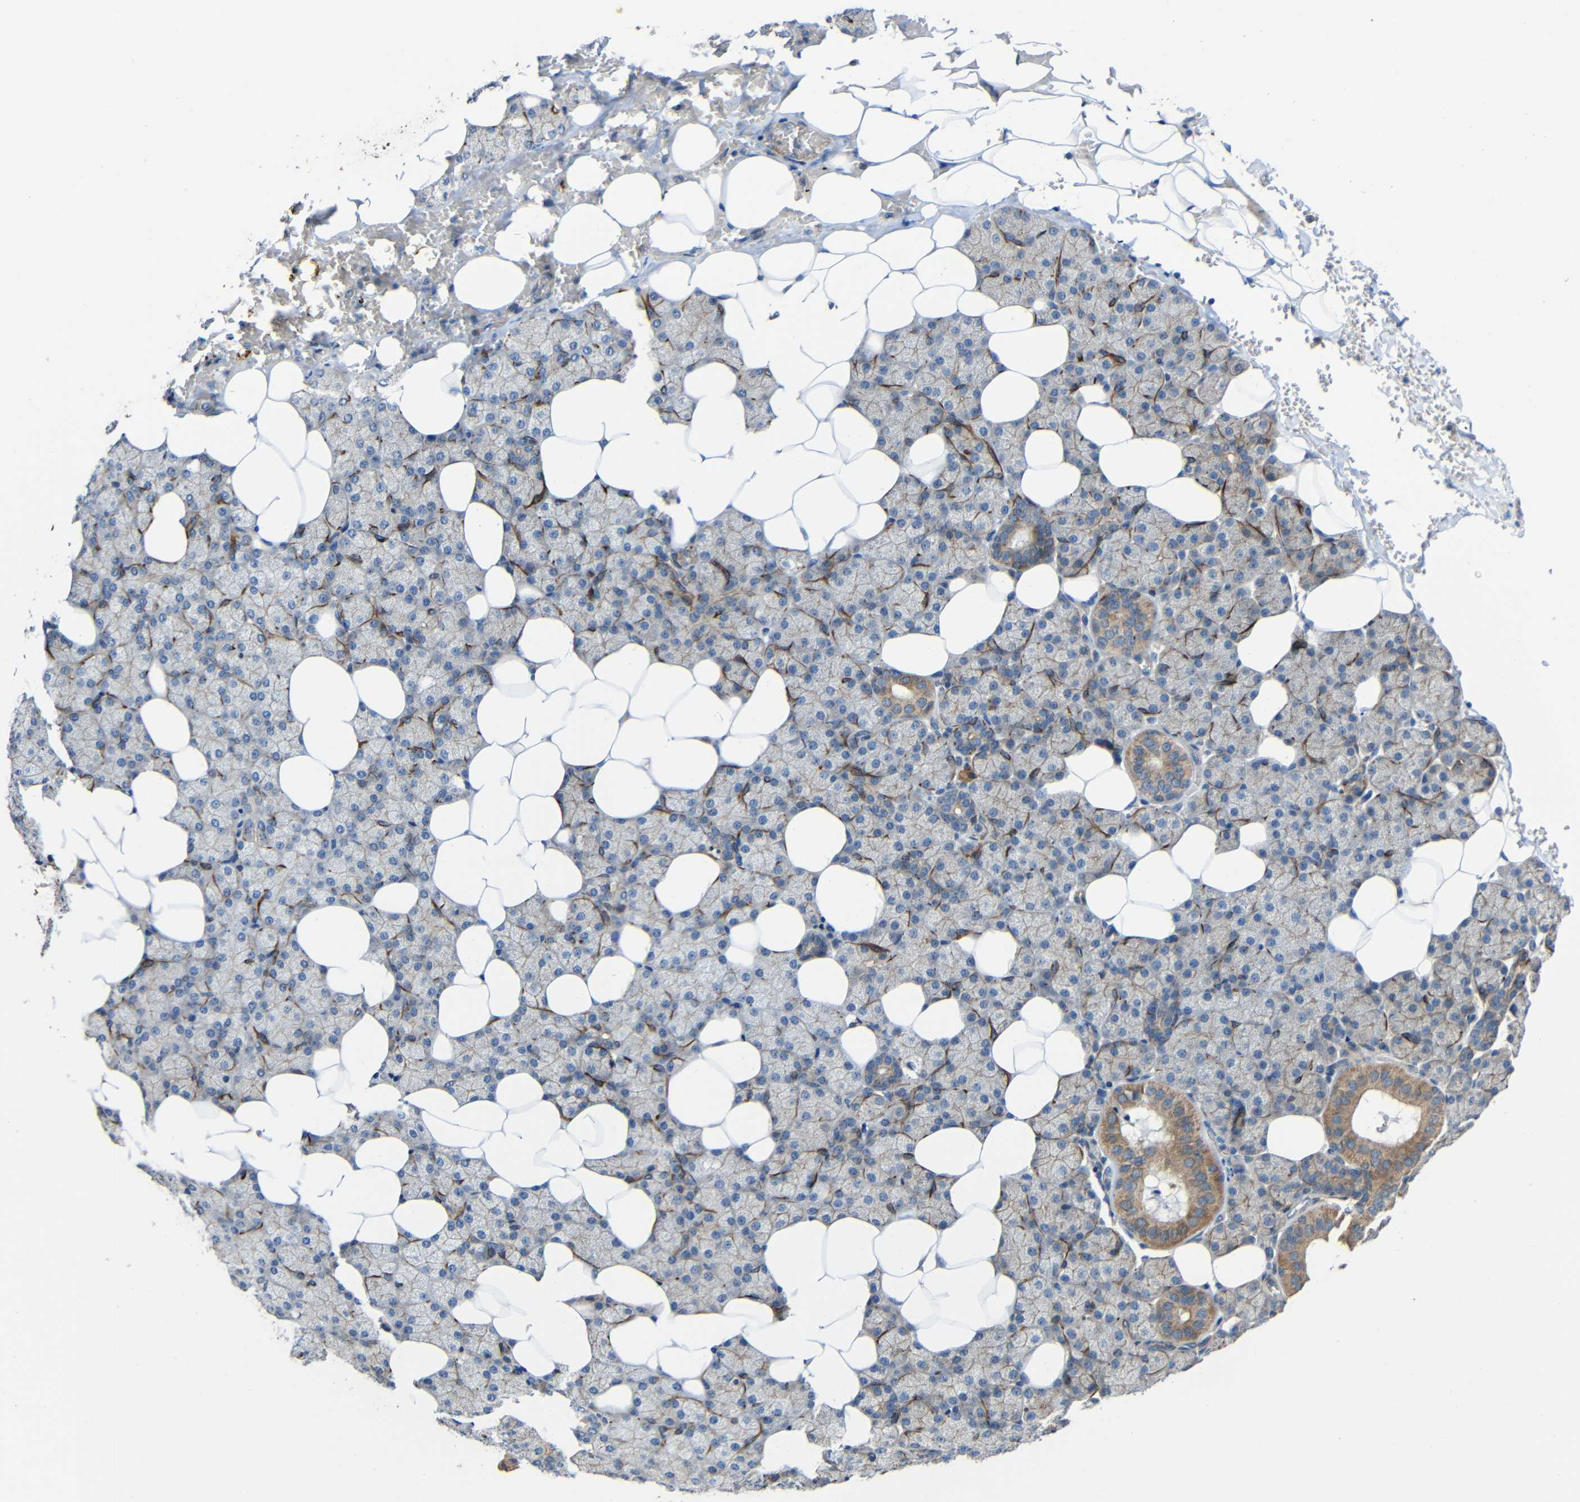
{"staining": {"intensity": "moderate", "quantity": ">75%", "location": "cytoplasmic/membranous"}, "tissue": "salivary gland", "cell_type": "Glandular cells", "image_type": "normal", "snomed": [{"axis": "morphology", "description": "Normal tissue, NOS"}, {"axis": "topography", "description": "Lymph node"}, {"axis": "topography", "description": "Salivary gland"}], "caption": "Protein expression by IHC displays moderate cytoplasmic/membranous staining in approximately >75% of glandular cells in unremarkable salivary gland.", "gene": "RHOT2", "patient": {"sex": "male", "age": 8}}